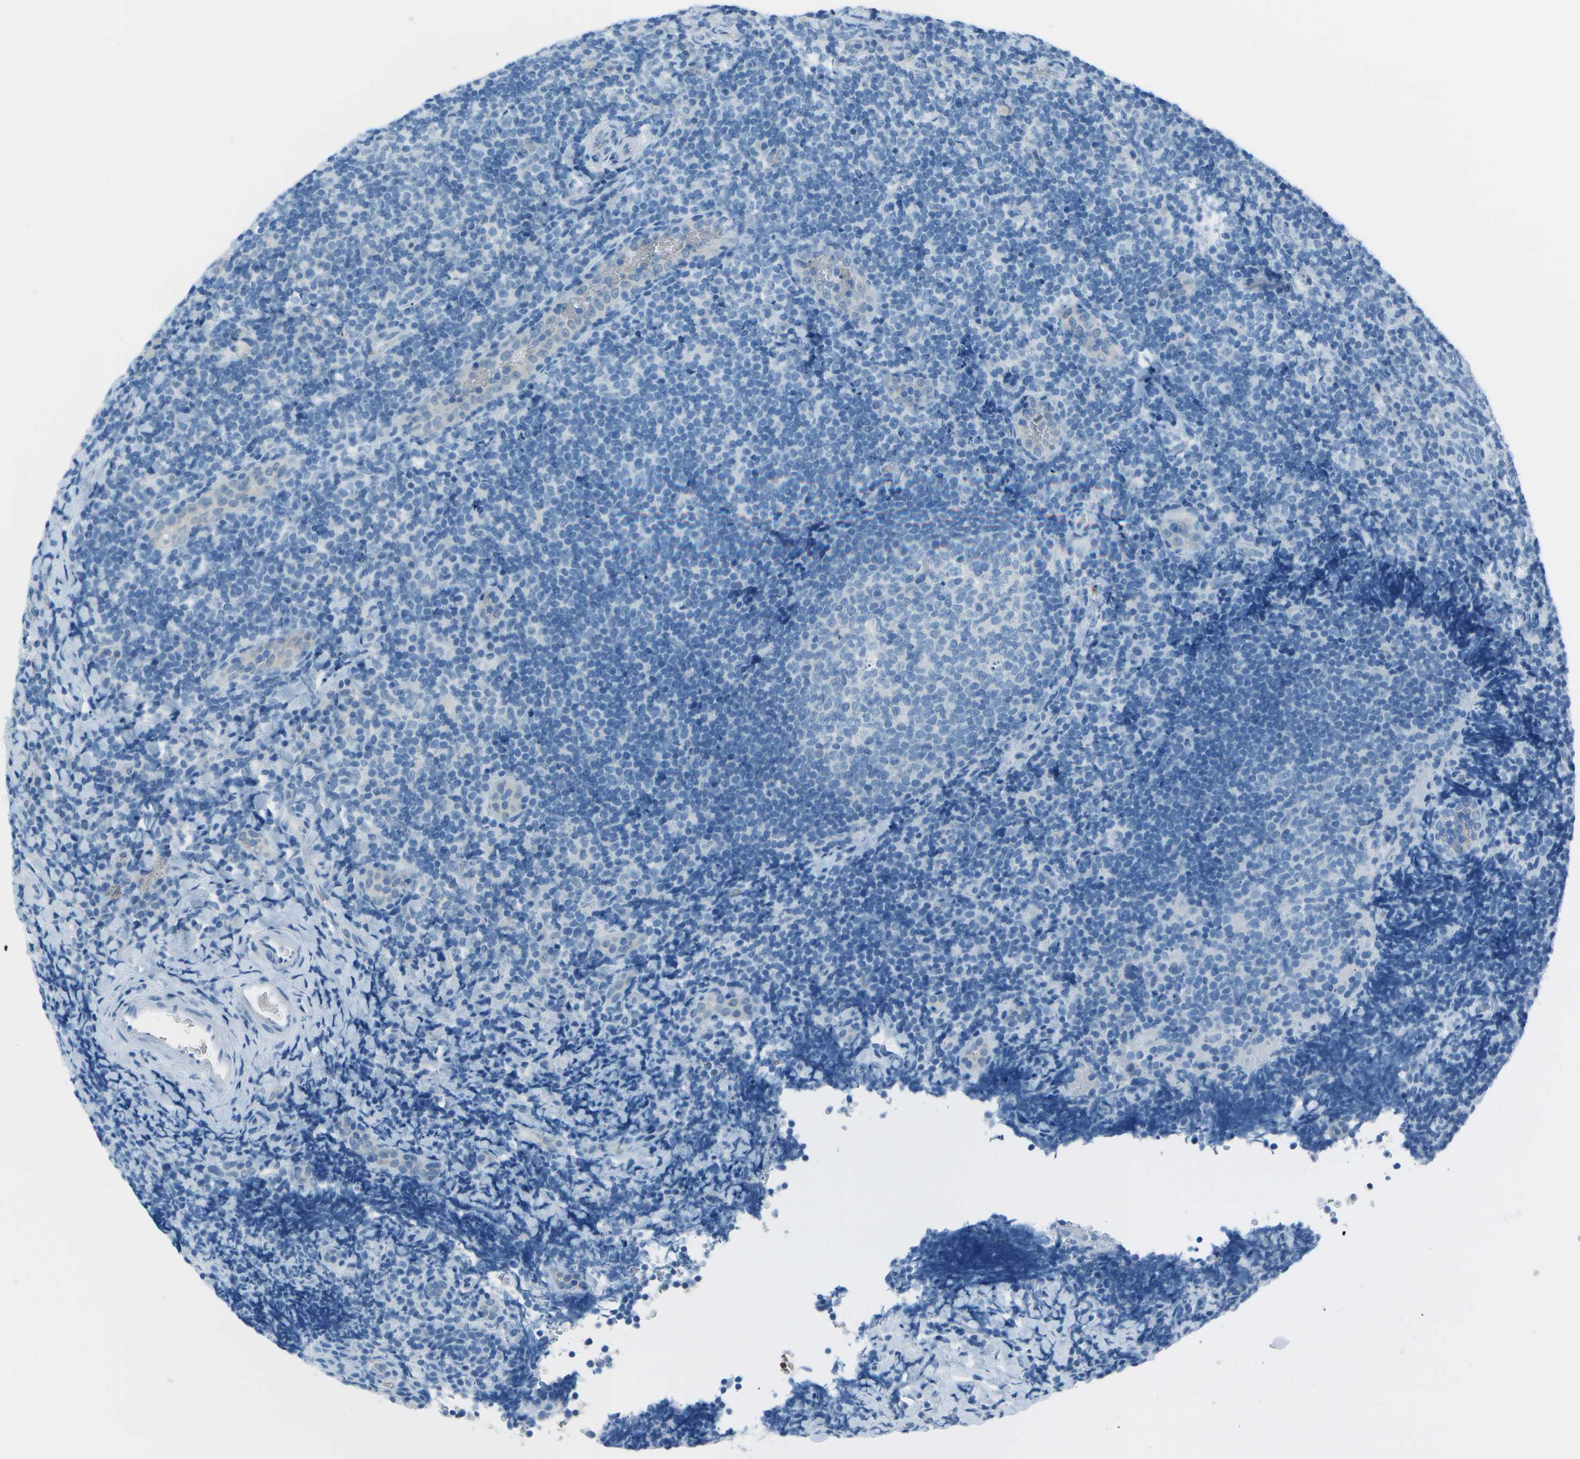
{"staining": {"intensity": "negative", "quantity": "none", "location": "none"}, "tissue": "tonsil", "cell_type": "Germinal center cells", "image_type": "normal", "snomed": [{"axis": "morphology", "description": "Normal tissue, NOS"}, {"axis": "topography", "description": "Tonsil"}], "caption": "A high-resolution micrograph shows immunohistochemistry (IHC) staining of normal tonsil, which displays no significant positivity in germinal center cells.", "gene": "ASL", "patient": {"sex": "male", "age": 37}}